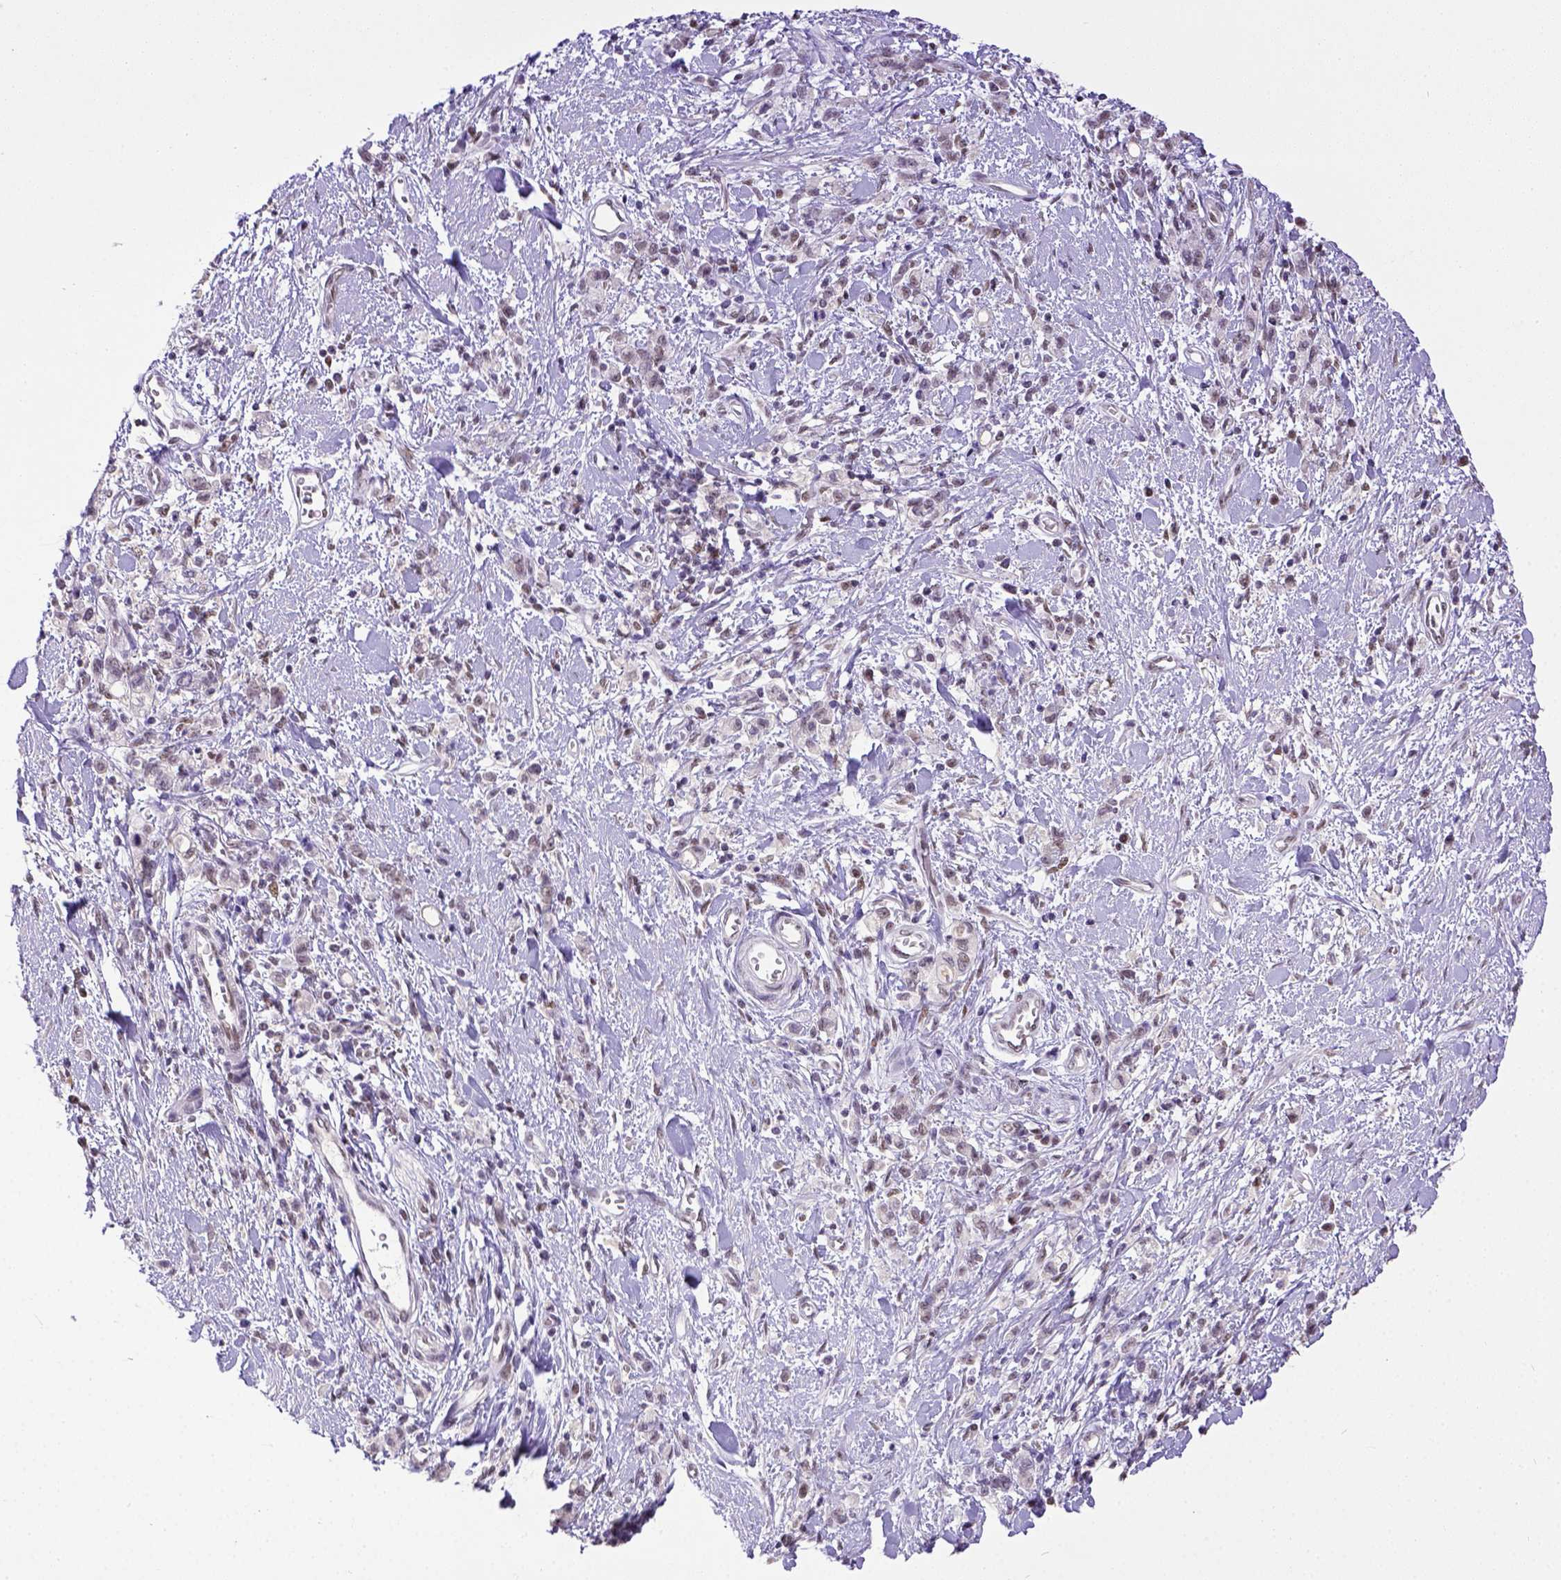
{"staining": {"intensity": "weak", "quantity": ">75%", "location": "nuclear"}, "tissue": "stomach cancer", "cell_type": "Tumor cells", "image_type": "cancer", "snomed": [{"axis": "morphology", "description": "Adenocarcinoma, NOS"}, {"axis": "topography", "description": "Stomach"}], "caption": "Weak nuclear protein staining is seen in about >75% of tumor cells in stomach adenocarcinoma. Using DAB (3,3'-diaminobenzidine) (brown) and hematoxylin (blue) stains, captured at high magnification using brightfield microscopy.", "gene": "ERCC1", "patient": {"sex": "male", "age": 77}}